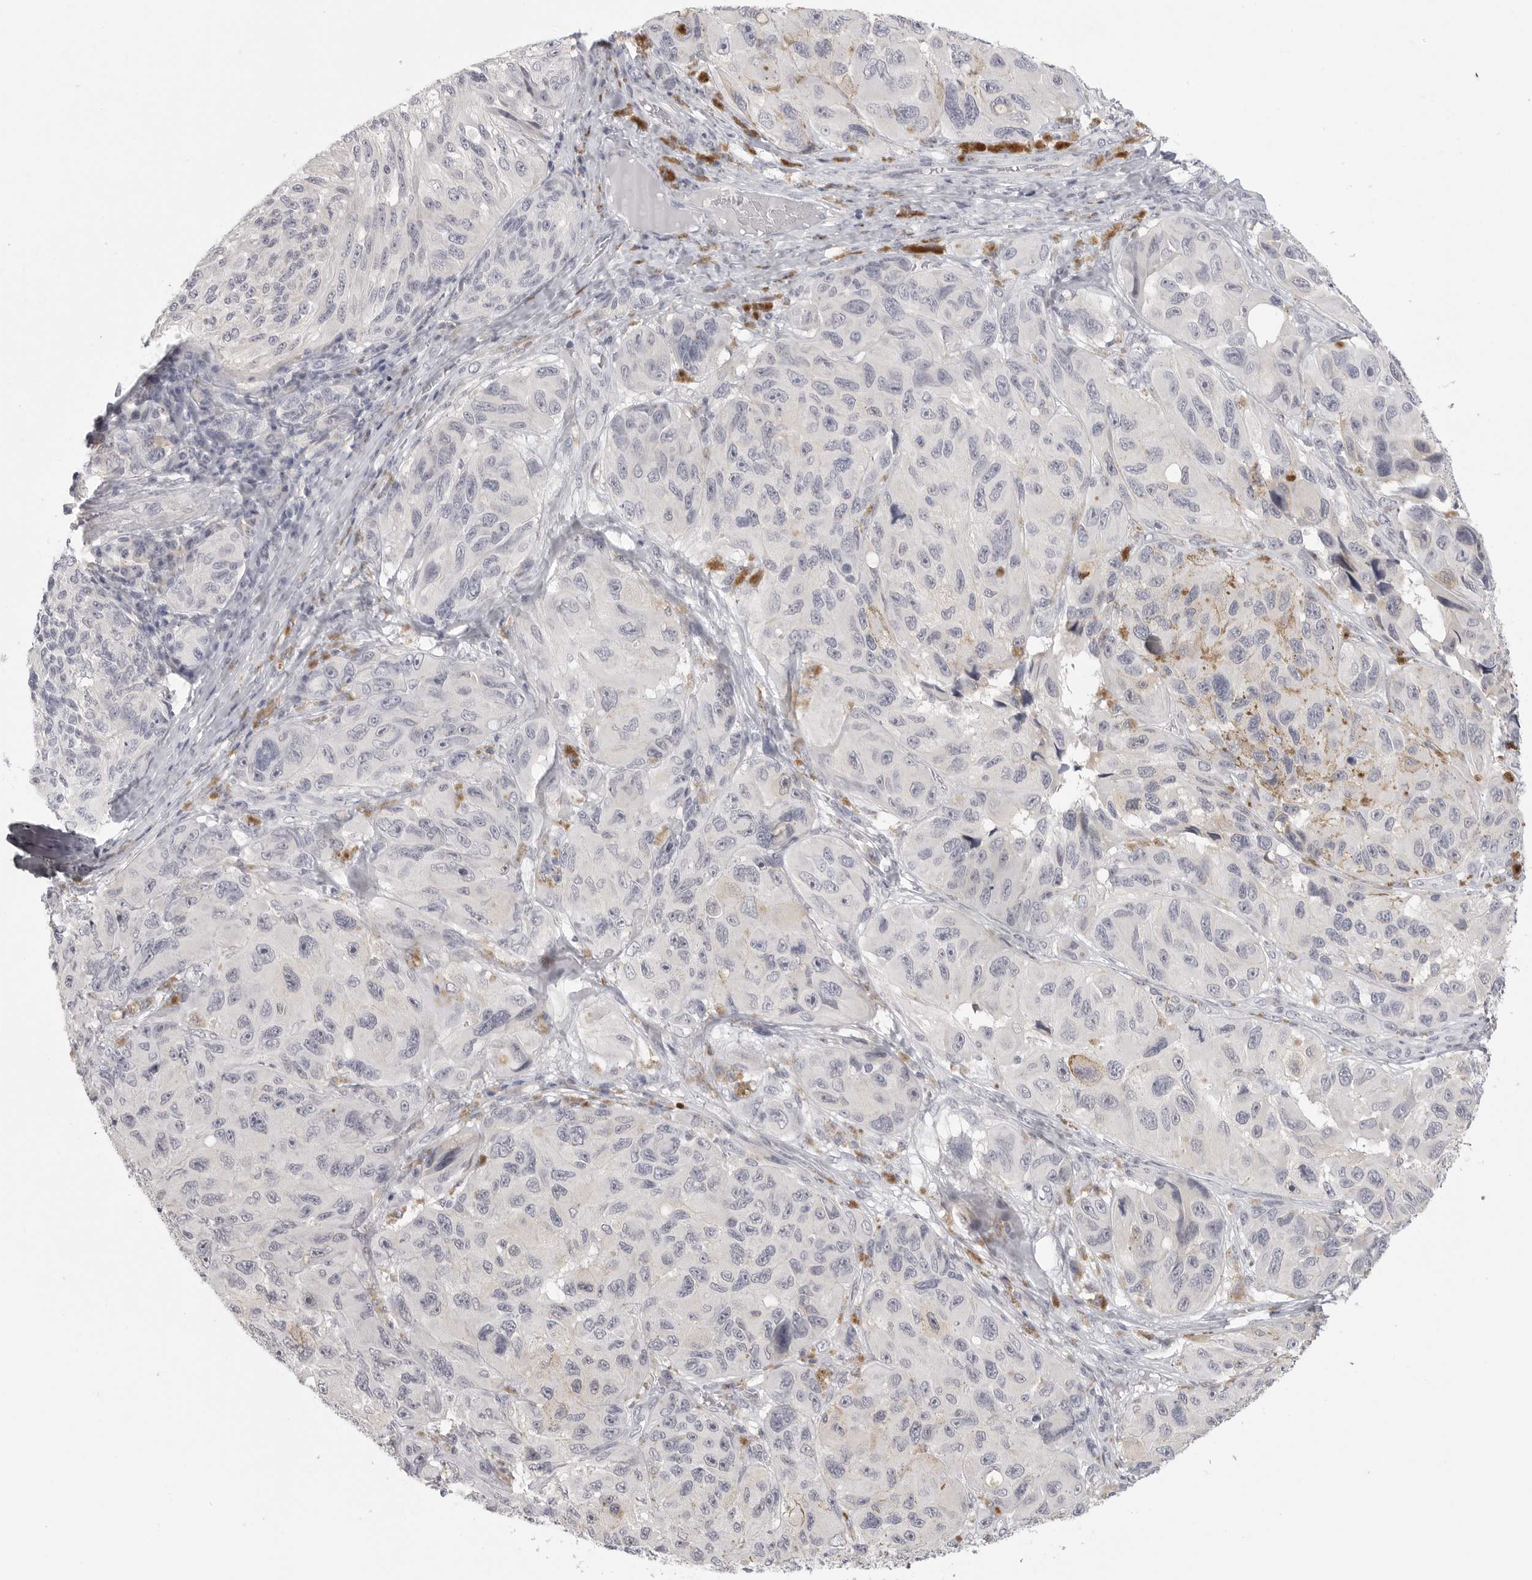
{"staining": {"intensity": "negative", "quantity": "none", "location": "none"}, "tissue": "melanoma", "cell_type": "Tumor cells", "image_type": "cancer", "snomed": [{"axis": "morphology", "description": "Malignant melanoma, NOS"}, {"axis": "topography", "description": "Skin"}], "caption": "Malignant melanoma stained for a protein using IHC demonstrates no staining tumor cells.", "gene": "HMGCS2", "patient": {"sex": "female", "age": 73}}